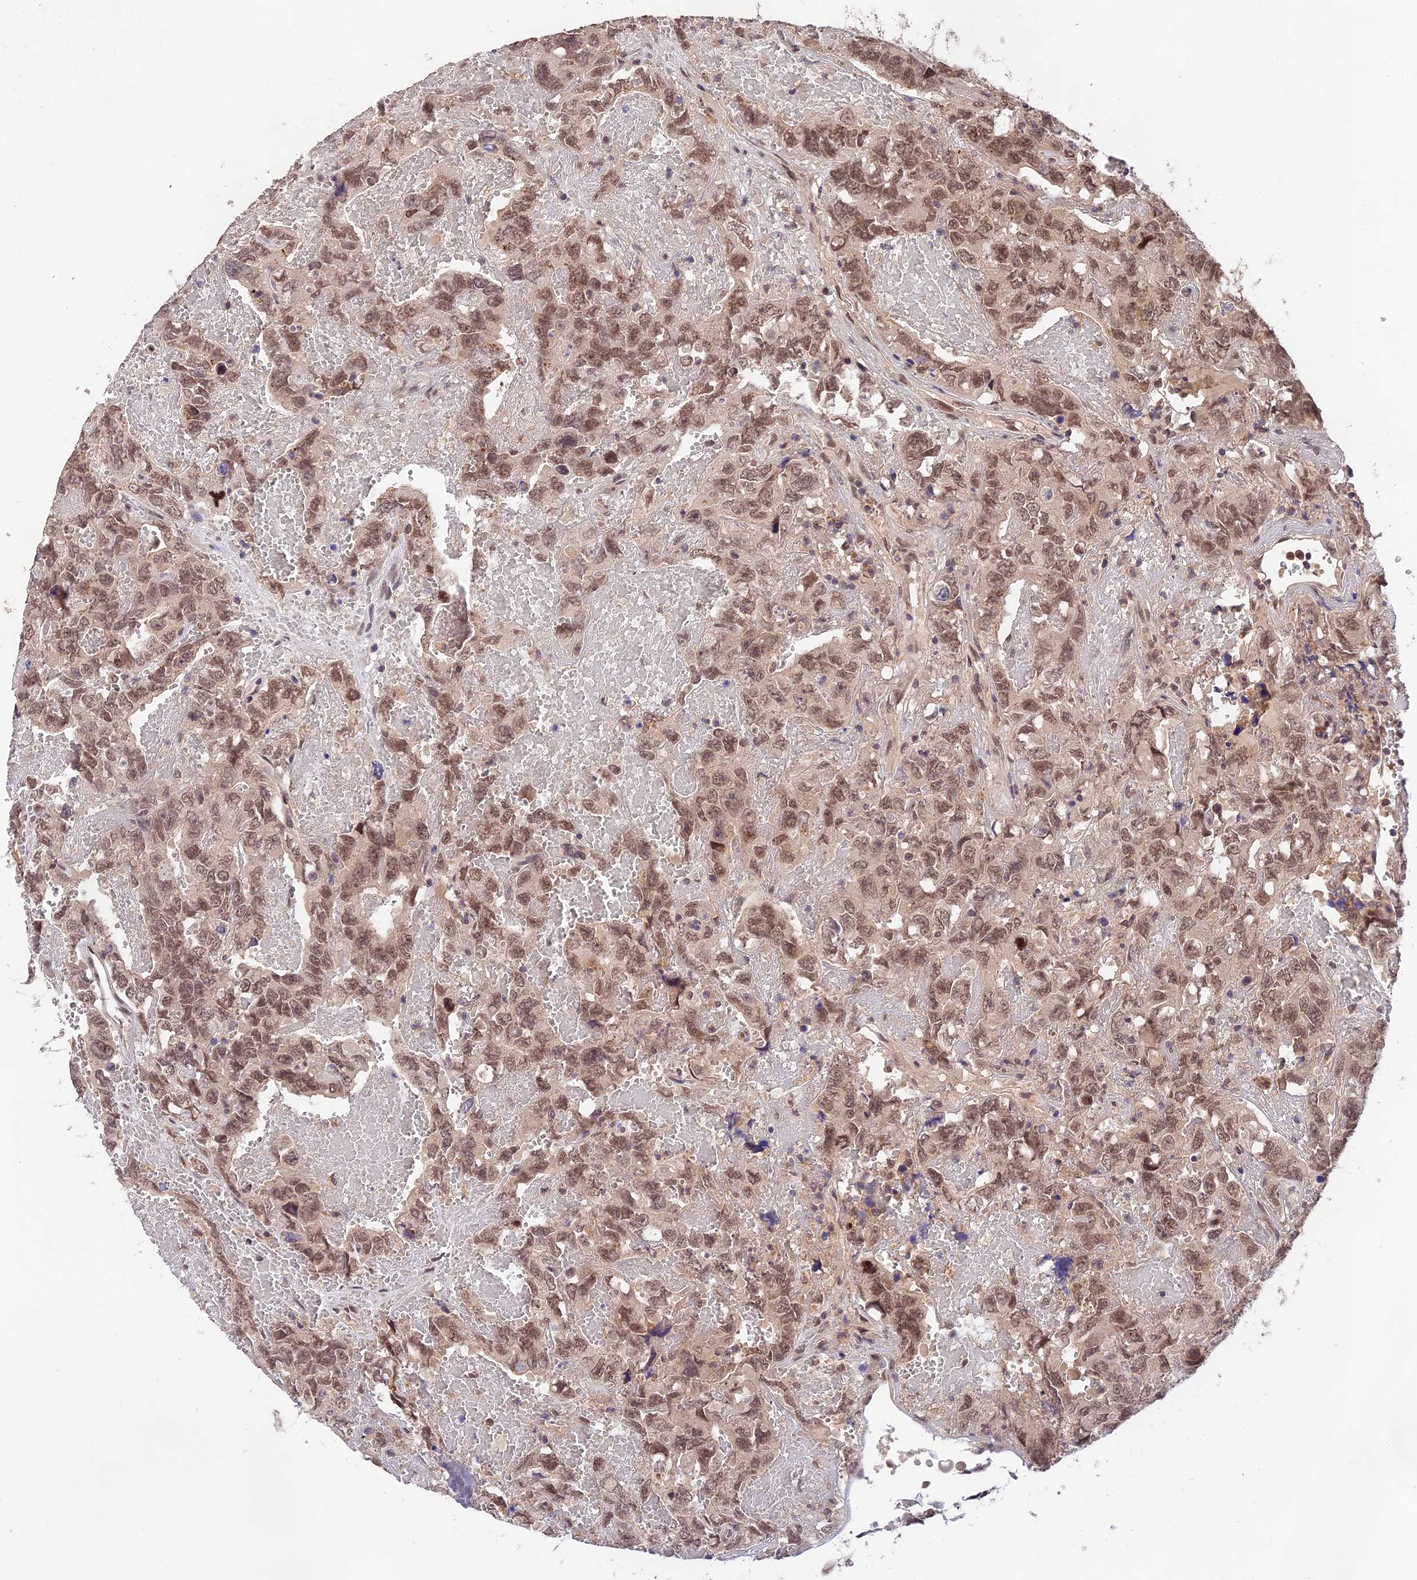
{"staining": {"intensity": "moderate", "quantity": ">75%", "location": "nuclear"}, "tissue": "testis cancer", "cell_type": "Tumor cells", "image_type": "cancer", "snomed": [{"axis": "morphology", "description": "Carcinoma, Embryonal, NOS"}, {"axis": "topography", "description": "Testis"}], "caption": "A high-resolution image shows immunohistochemistry (IHC) staining of embryonal carcinoma (testis), which displays moderate nuclear positivity in about >75% of tumor cells.", "gene": "ZNF436", "patient": {"sex": "male", "age": 45}}